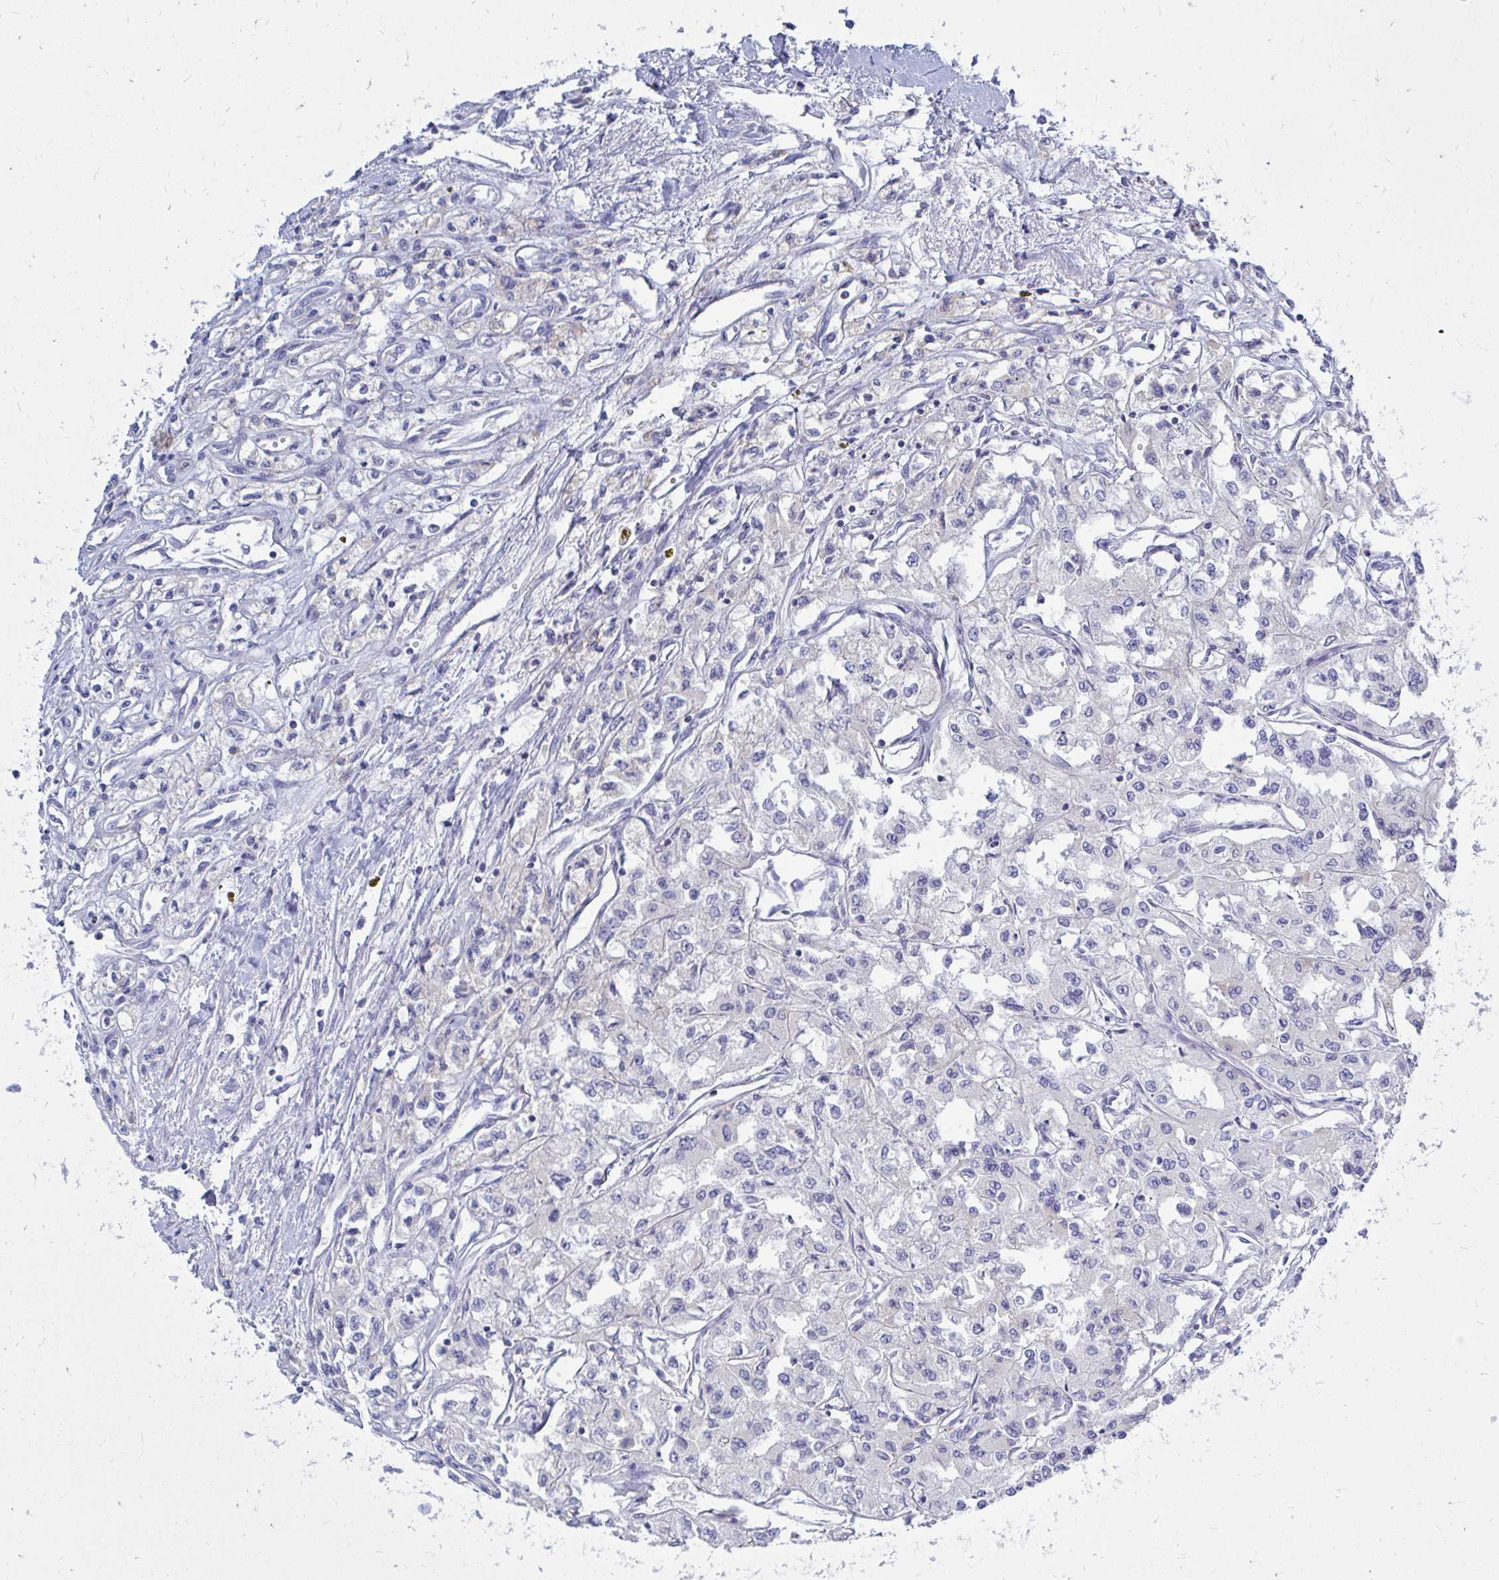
{"staining": {"intensity": "negative", "quantity": "none", "location": "none"}, "tissue": "renal cancer", "cell_type": "Tumor cells", "image_type": "cancer", "snomed": [{"axis": "morphology", "description": "Adenocarcinoma, NOS"}, {"axis": "topography", "description": "Kidney"}], "caption": "DAB (3,3'-diaminobenzidine) immunohistochemical staining of renal adenocarcinoma shows no significant positivity in tumor cells.", "gene": "OR10R2", "patient": {"sex": "male", "age": 56}}